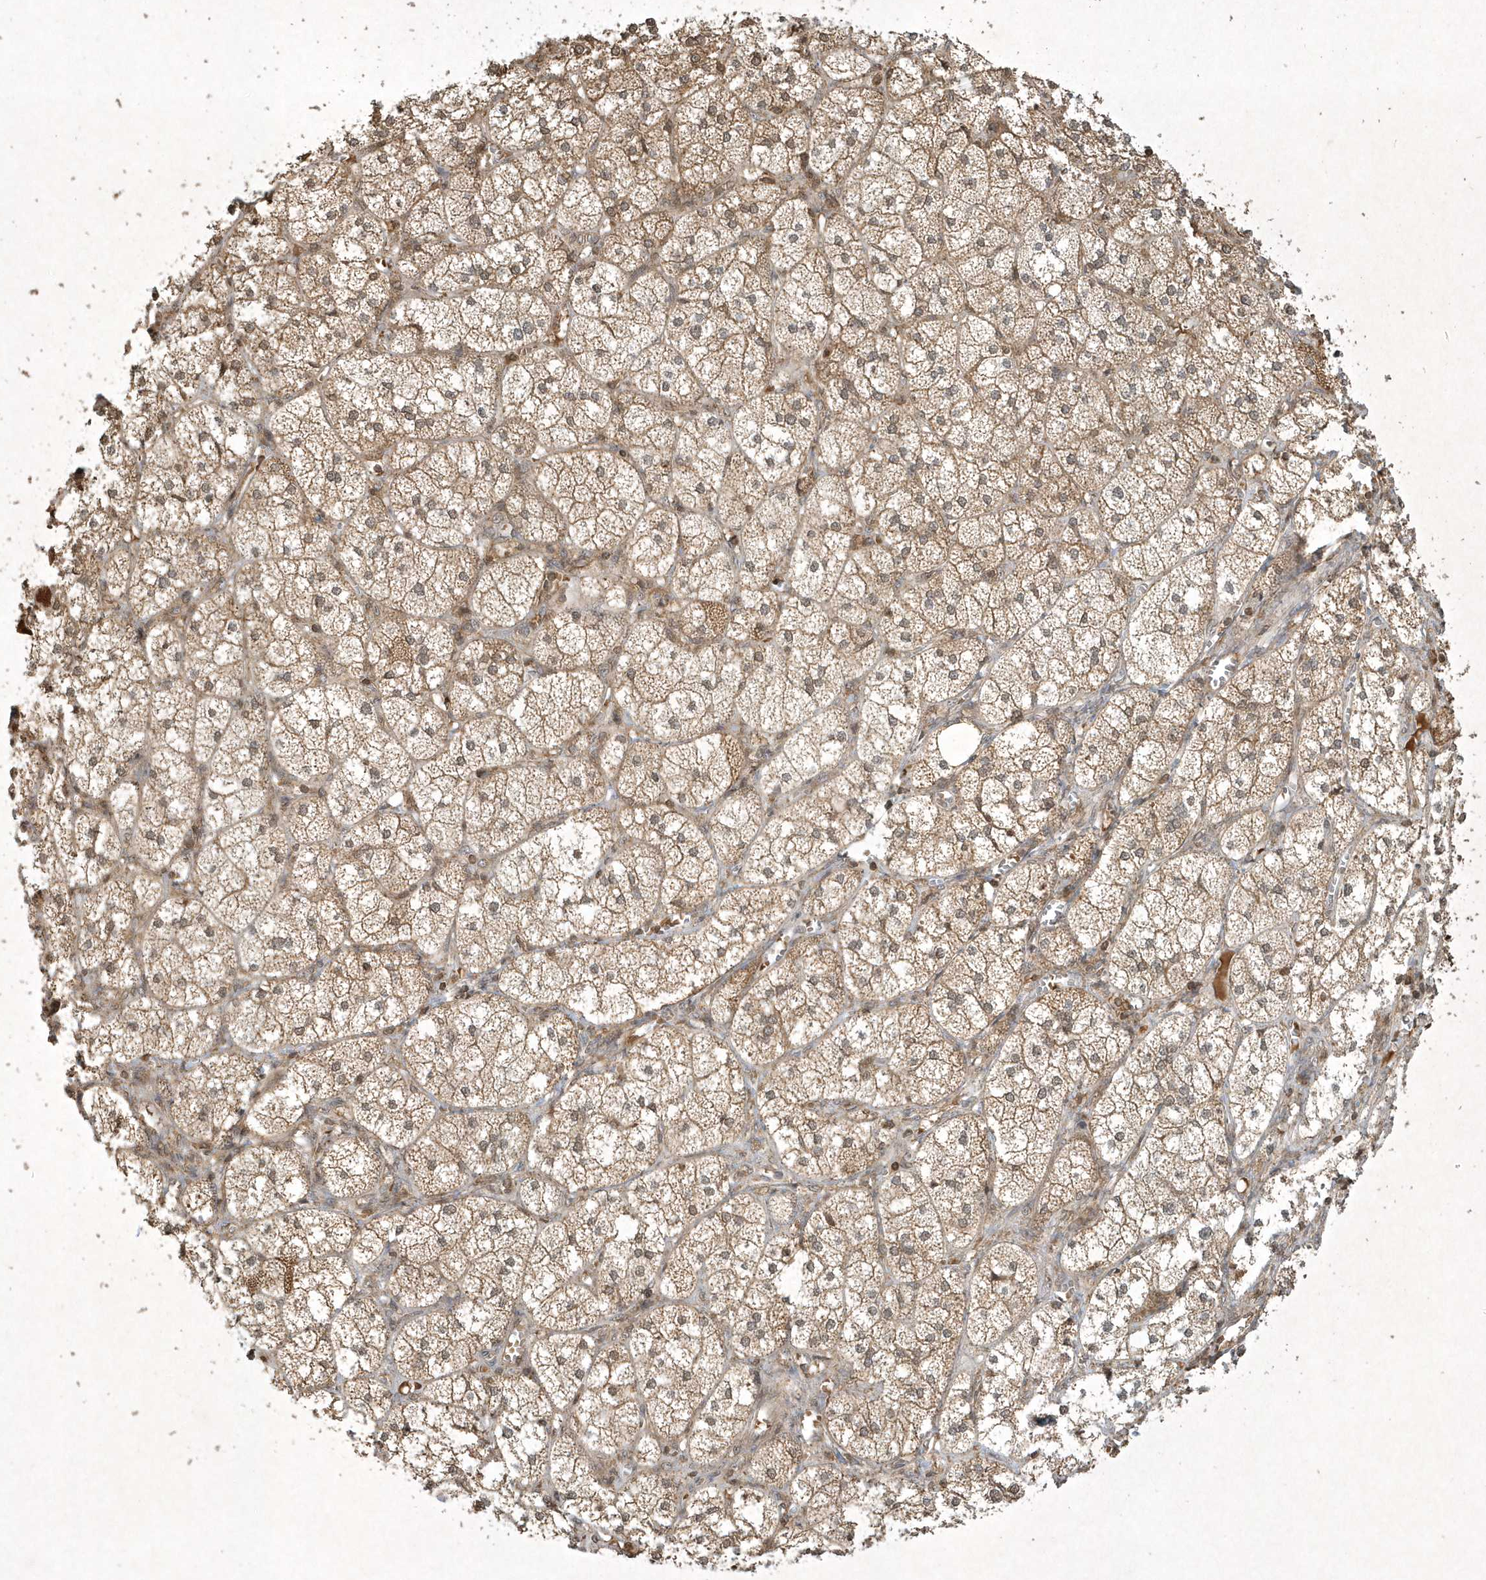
{"staining": {"intensity": "moderate", "quantity": ">75%", "location": "cytoplasmic/membranous"}, "tissue": "adrenal gland", "cell_type": "Glandular cells", "image_type": "normal", "snomed": [{"axis": "morphology", "description": "Normal tissue, NOS"}, {"axis": "topography", "description": "Adrenal gland"}], "caption": "IHC of normal human adrenal gland displays medium levels of moderate cytoplasmic/membranous staining in approximately >75% of glandular cells. The protein of interest is stained brown, and the nuclei are stained in blue (DAB (3,3'-diaminobenzidine) IHC with brightfield microscopy, high magnification).", "gene": "PLTP", "patient": {"sex": "female", "age": 61}}